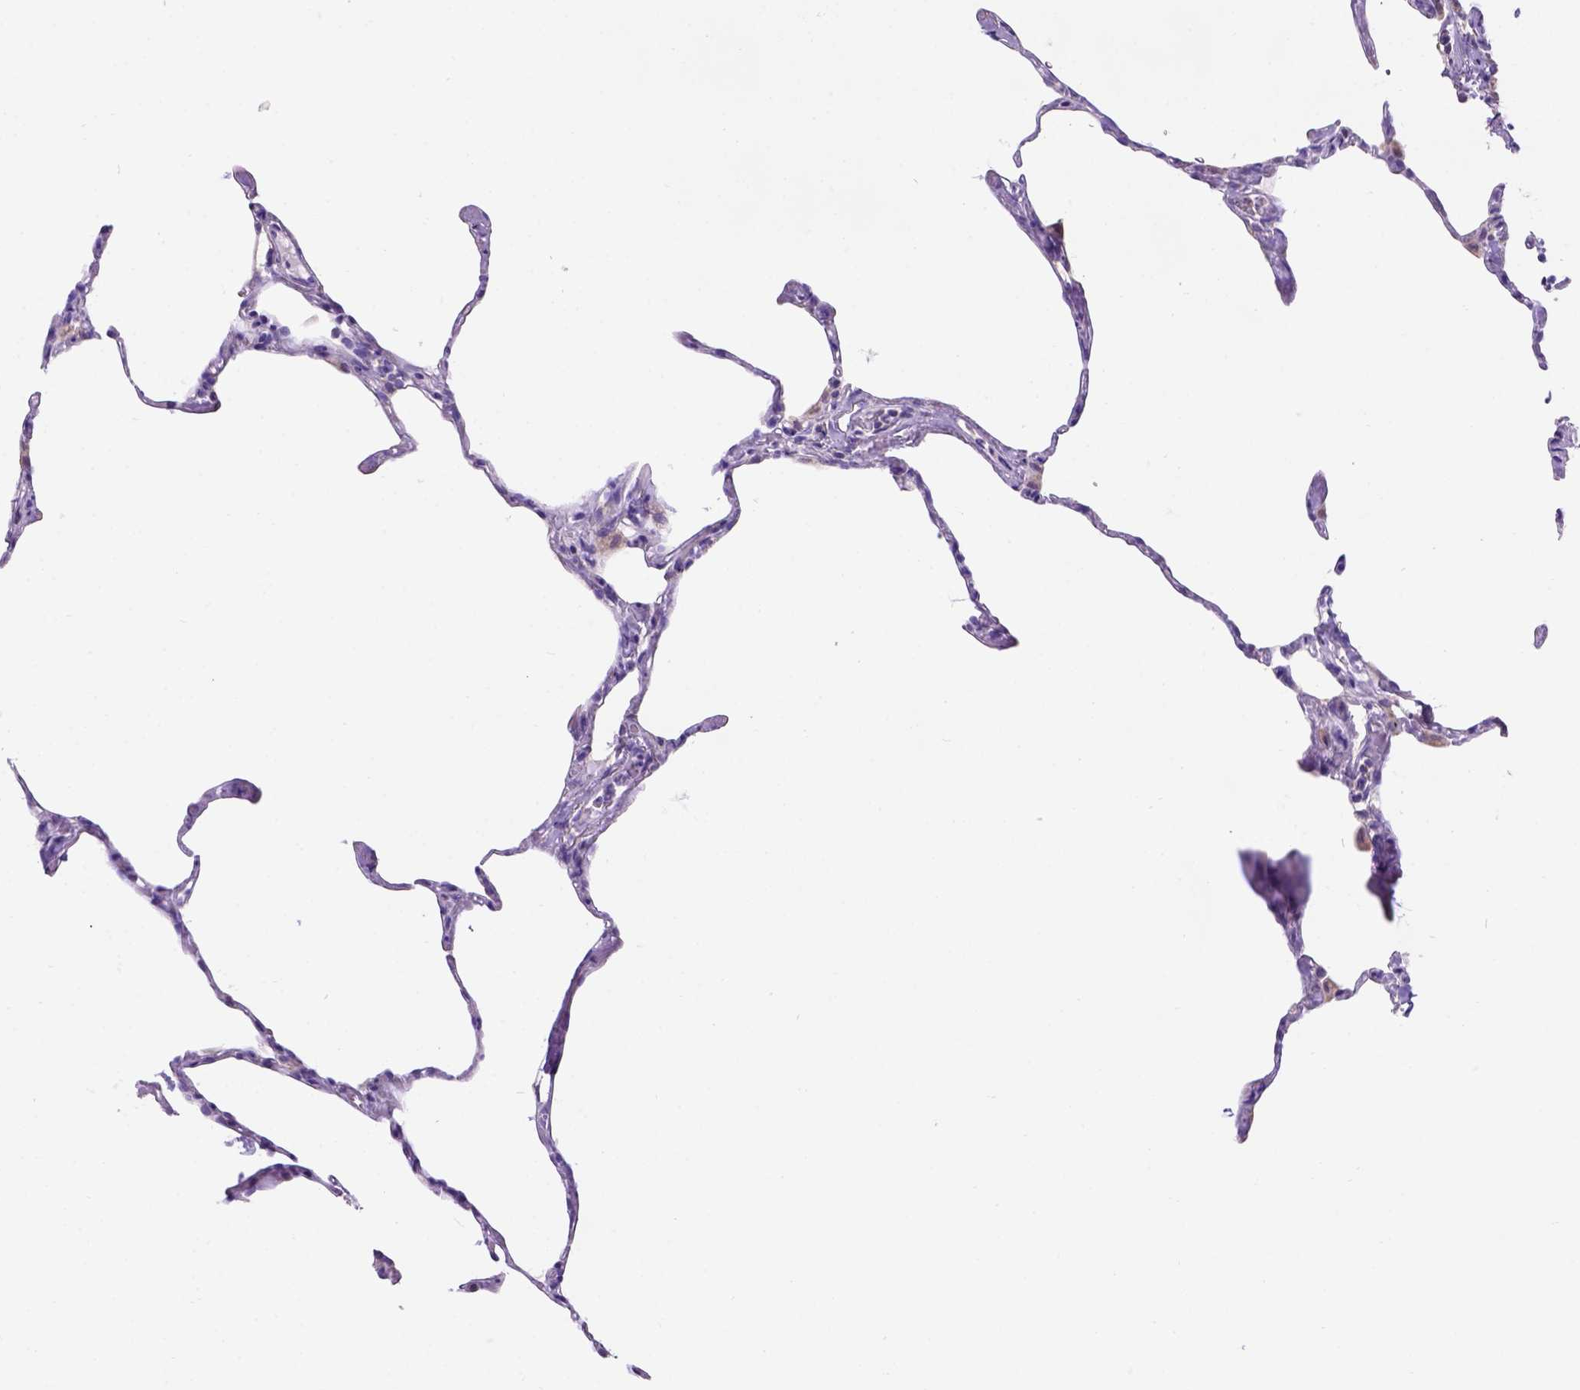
{"staining": {"intensity": "negative", "quantity": "none", "location": "none"}, "tissue": "lung", "cell_type": "Alveolar cells", "image_type": "normal", "snomed": [{"axis": "morphology", "description": "Normal tissue, NOS"}, {"axis": "topography", "description": "Lung"}], "caption": "DAB (3,3'-diaminobenzidine) immunohistochemical staining of normal human lung displays no significant expression in alveolar cells.", "gene": "L2HGDH", "patient": {"sex": "male", "age": 65}}